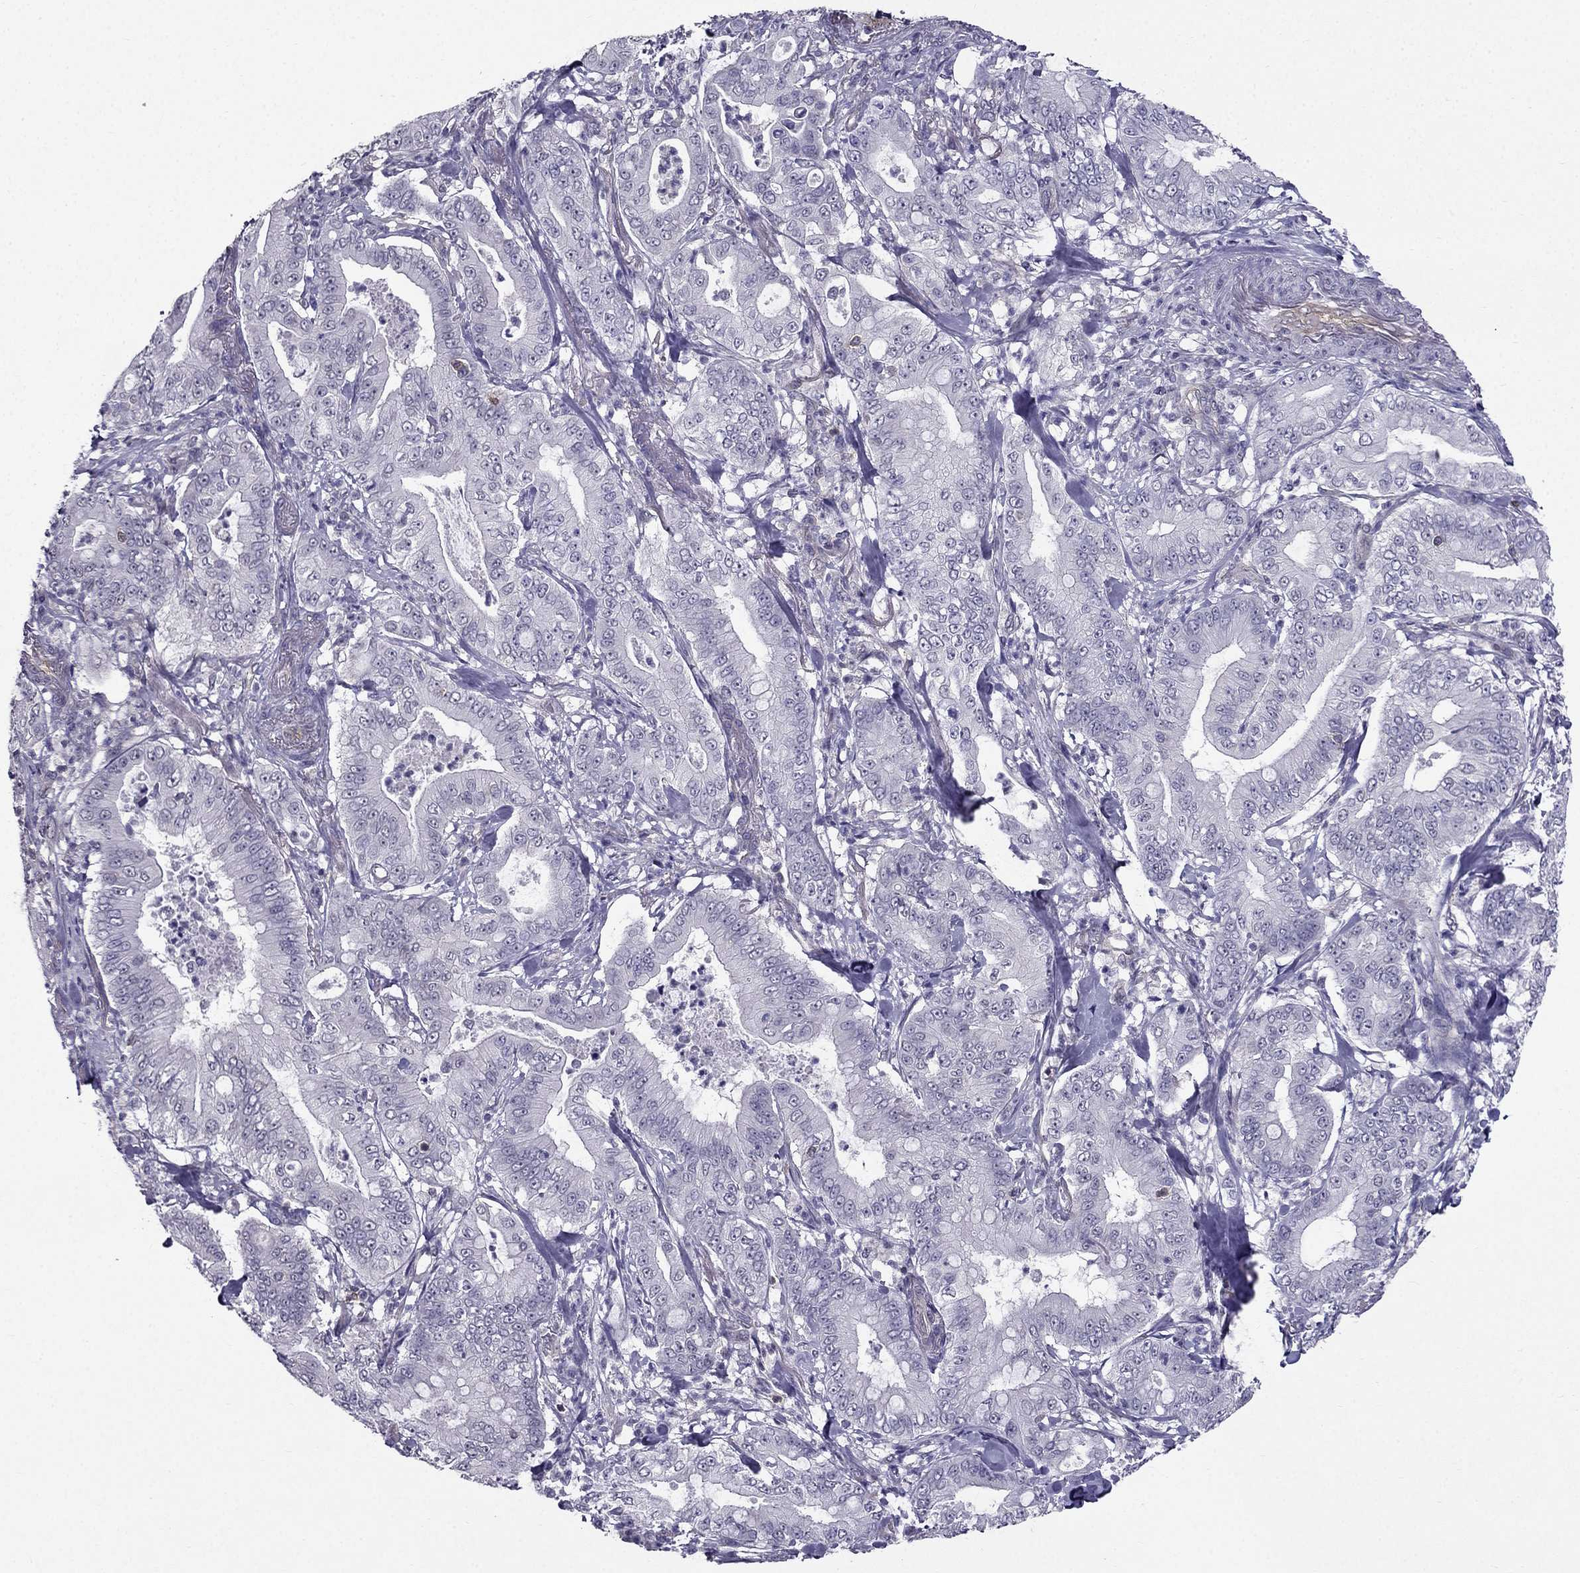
{"staining": {"intensity": "negative", "quantity": "none", "location": "none"}, "tissue": "pancreatic cancer", "cell_type": "Tumor cells", "image_type": "cancer", "snomed": [{"axis": "morphology", "description": "Adenocarcinoma, NOS"}, {"axis": "topography", "description": "Pancreas"}], "caption": "Human pancreatic cancer (adenocarcinoma) stained for a protein using IHC reveals no positivity in tumor cells.", "gene": "AAK1", "patient": {"sex": "male", "age": 71}}